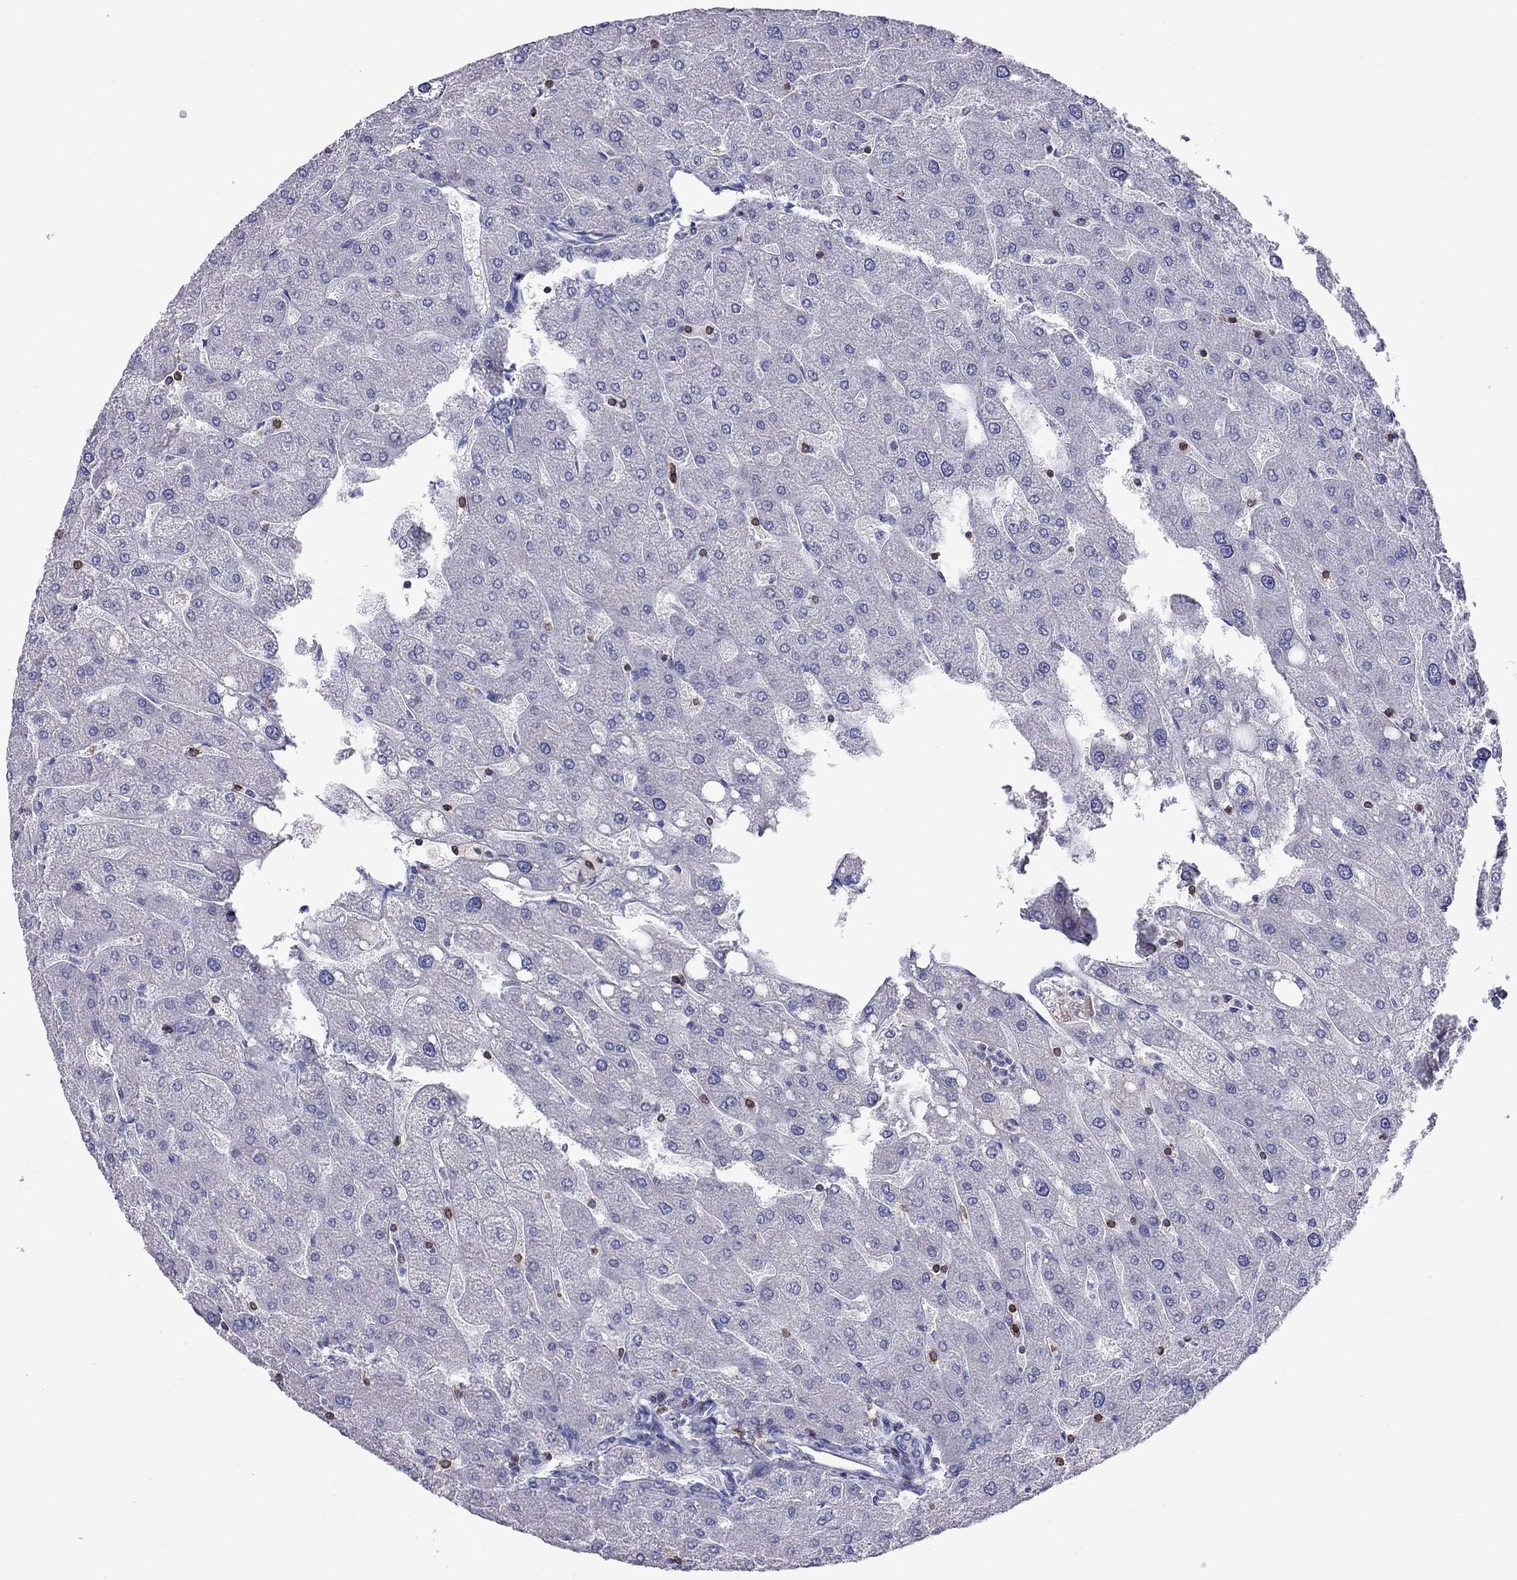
{"staining": {"intensity": "negative", "quantity": "none", "location": "none"}, "tissue": "liver", "cell_type": "Cholangiocytes", "image_type": "normal", "snomed": [{"axis": "morphology", "description": "Normal tissue, NOS"}, {"axis": "topography", "description": "Liver"}], "caption": "Normal liver was stained to show a protein in brown. There is no significant expression in cholangiocytes. The staining is performed using DAB brown chromogen with nuclei counter-stained in using hematoxylin.", "gene": "ENSG00000288637", "patient": {"sex": "male", "age": 67}}